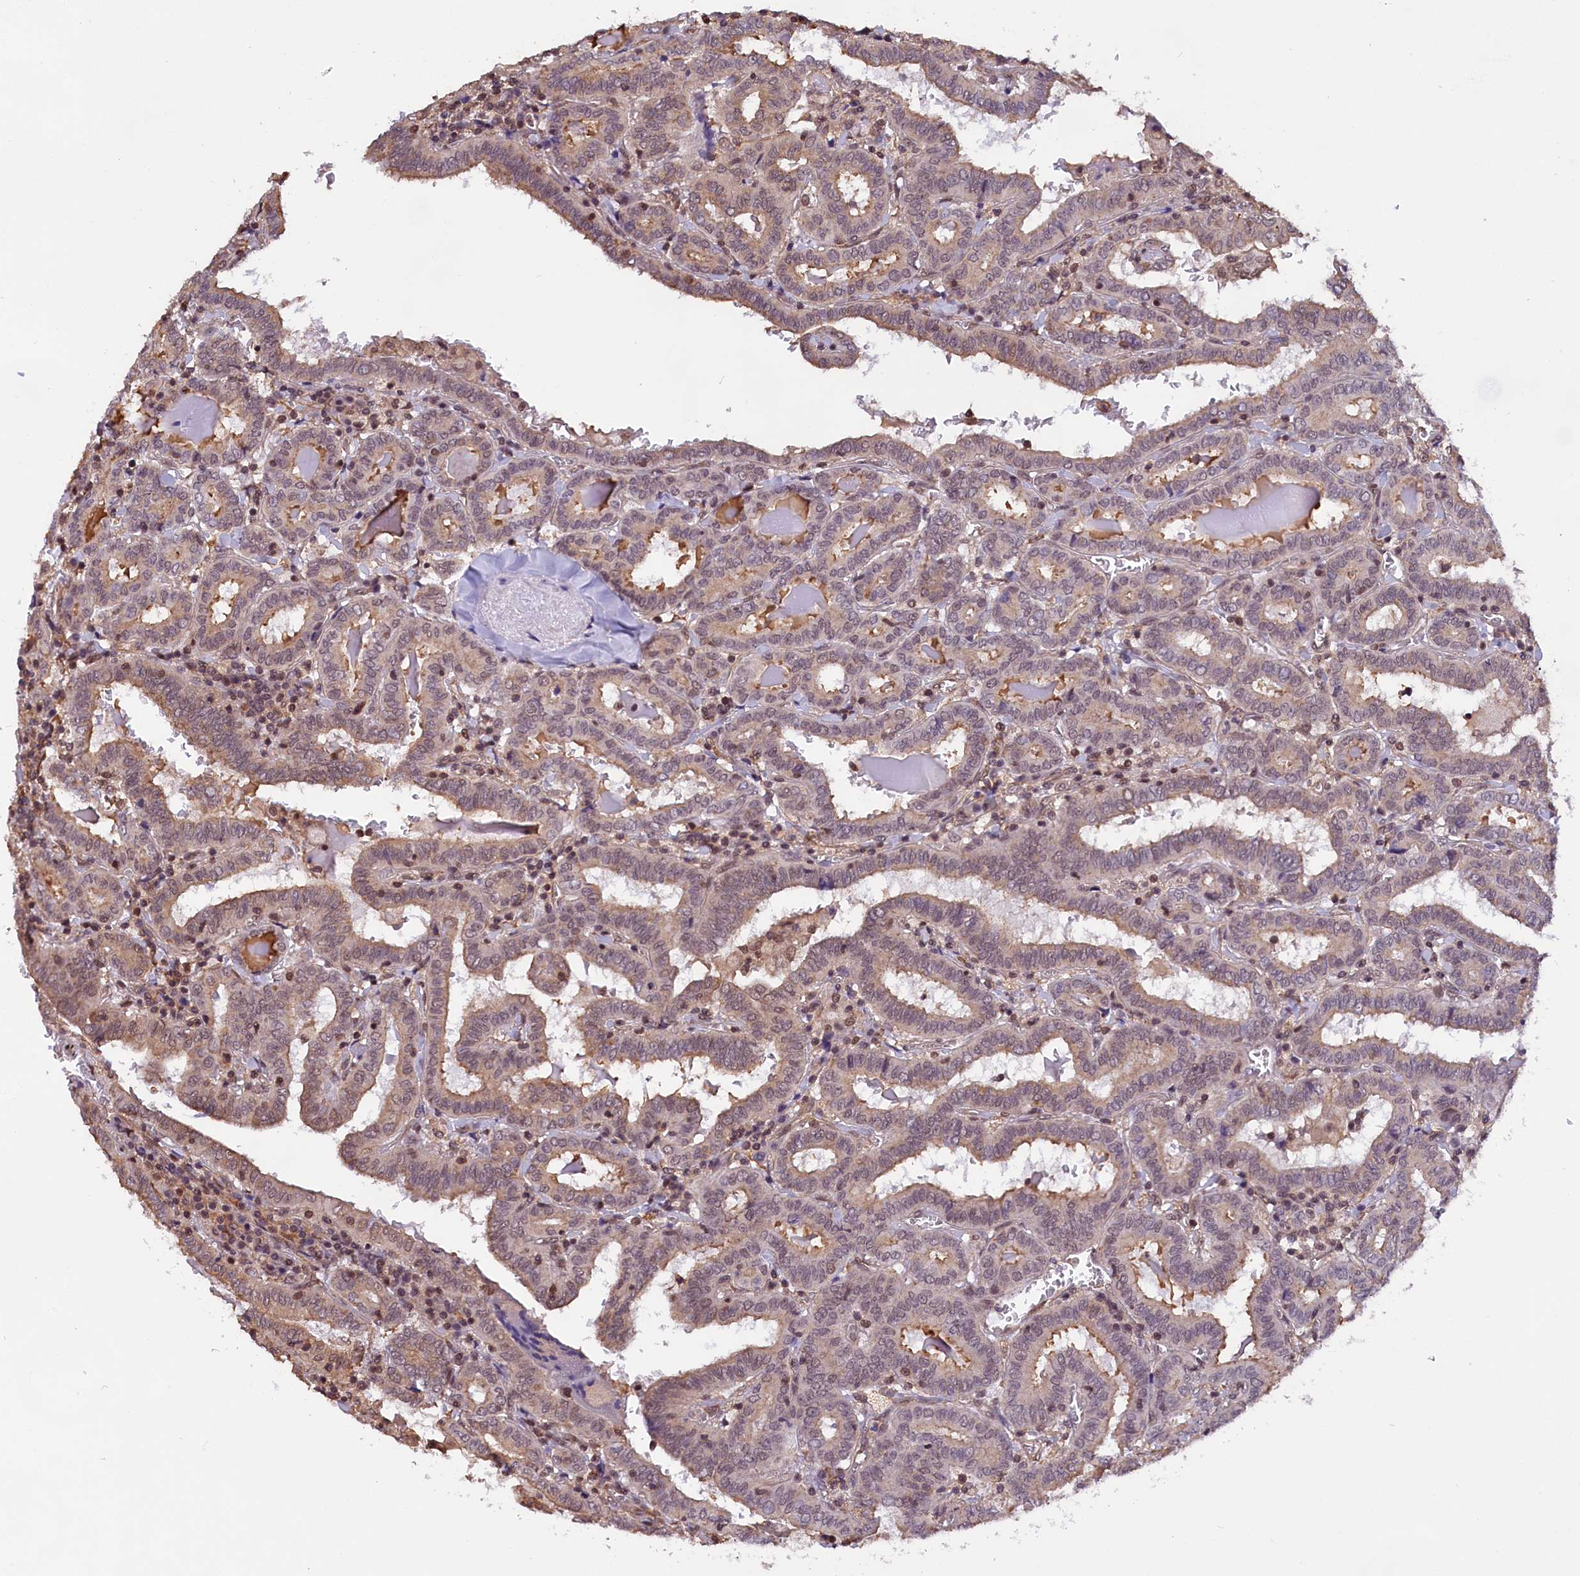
{"staining": {"intensity": "moderate", "quantity": ">75%", "location": "cytoplasmic/membranous,nuclear"}, "tissue": "thyroid cancer", "cell_type": "Tumor cells", "image_type": "cancer", "snomed": [{"axis": "morphology", "description": "Papillary adenocarcinoma, NOS"}, {"axis": "topography", "description": "Thyroid gland"}], "caption": "Tumor cells reveal moderate cytoplasmic/membranous and nuclear positivity in approximately >75% of cells in thyroid papillary adenocarcinoma.", "gene": "ZC3H4", "patient": {"sex": "female", "age": 72}}